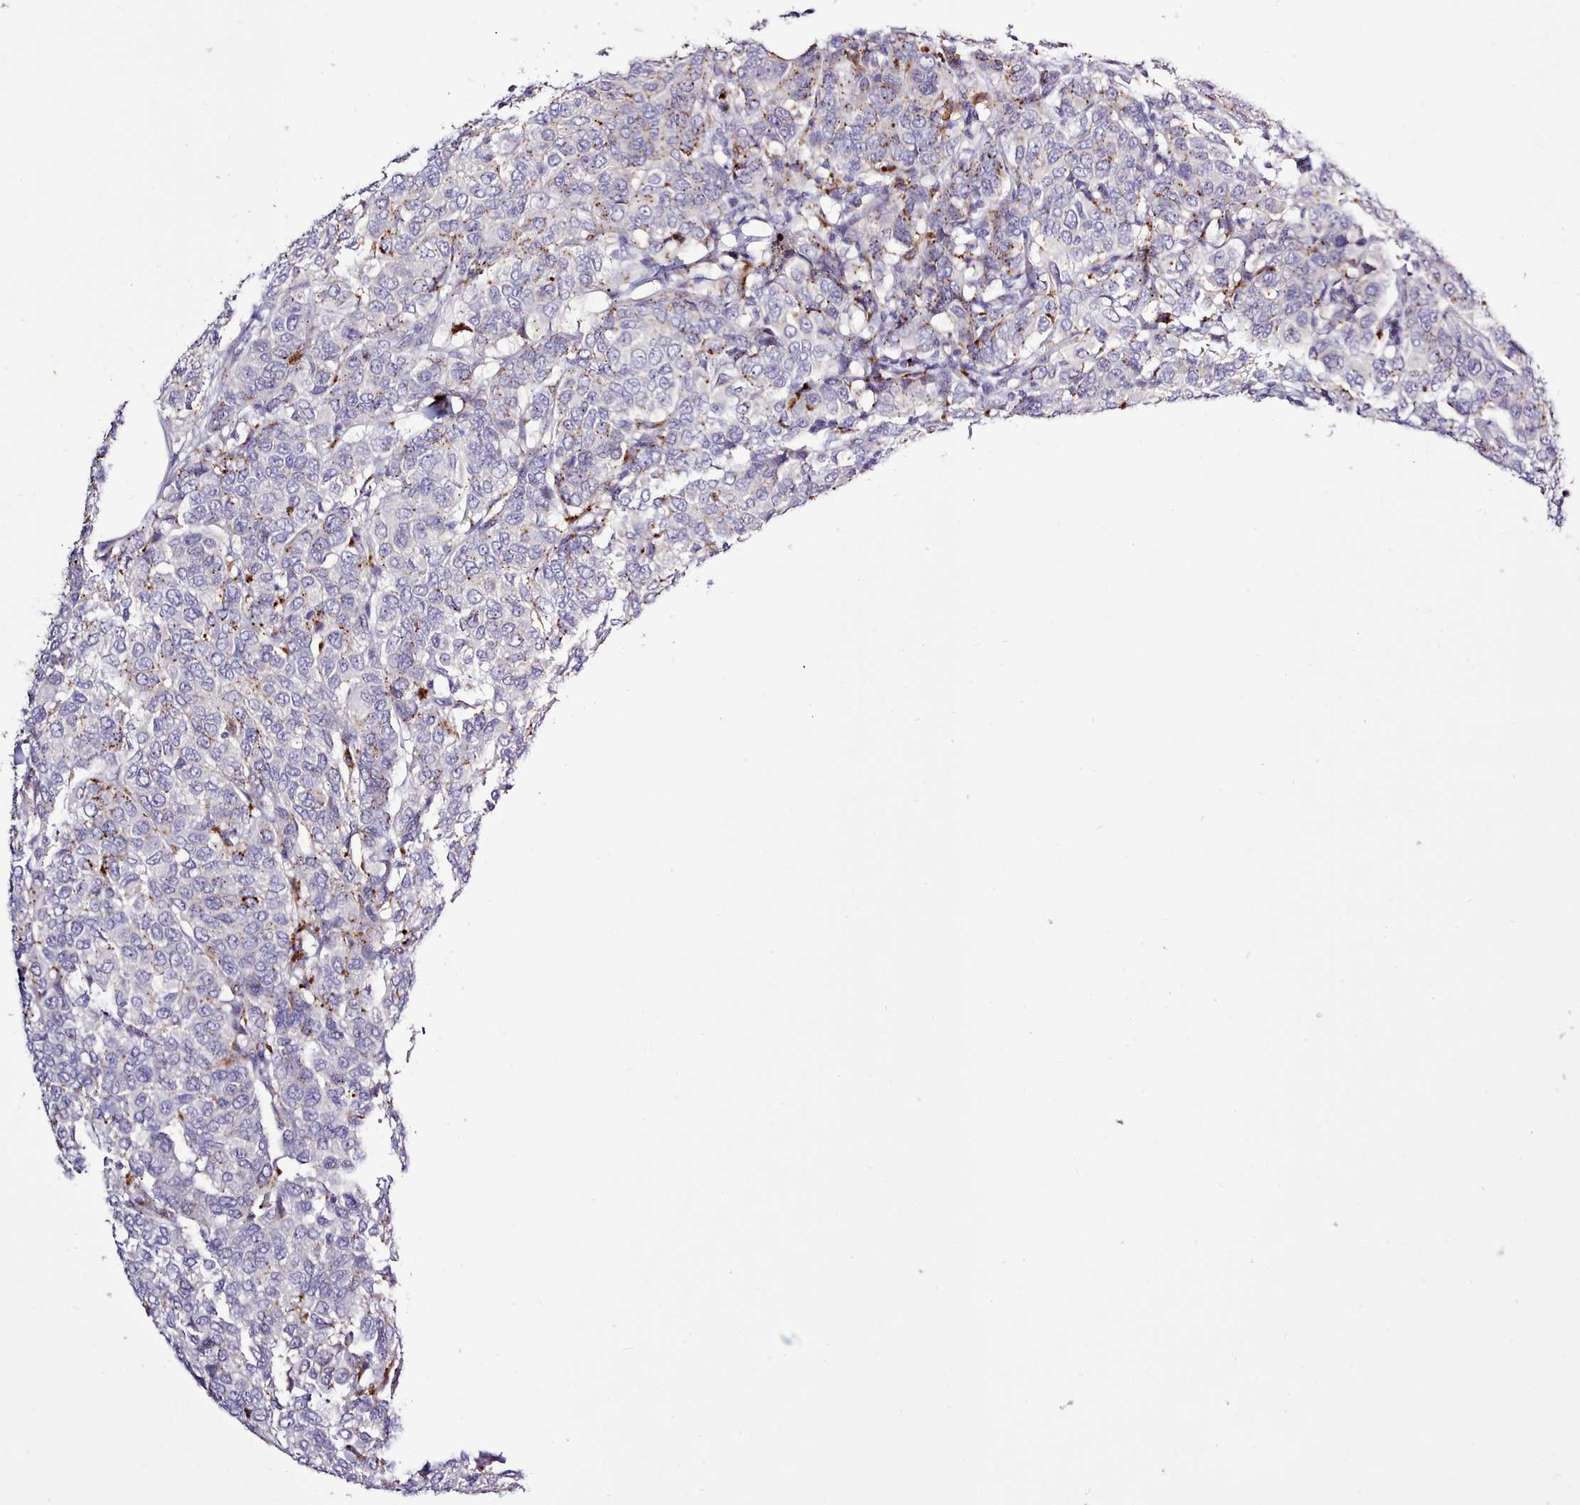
{"staining": {"intensity": "moderate", "quantity": "<25%", "location": "cytoplasmic/membranous"}, "tissue": "breast cancer", "cell_type": "Tumor cells", "image_type": "cancer", "snomed": [{"axis": "morphology", "description": "Duct carcinoma"}, {"axis": "topography", "description": "Breast"}], "caption": "Immunohistochemical staining of breast intraductal carcinoma demonstrates moderate cytoplasmic/membranous protein staining in about <25% of tumor cells.", "gene": "SRD5A1", "patient": {"sex": "female", "age": 55}}